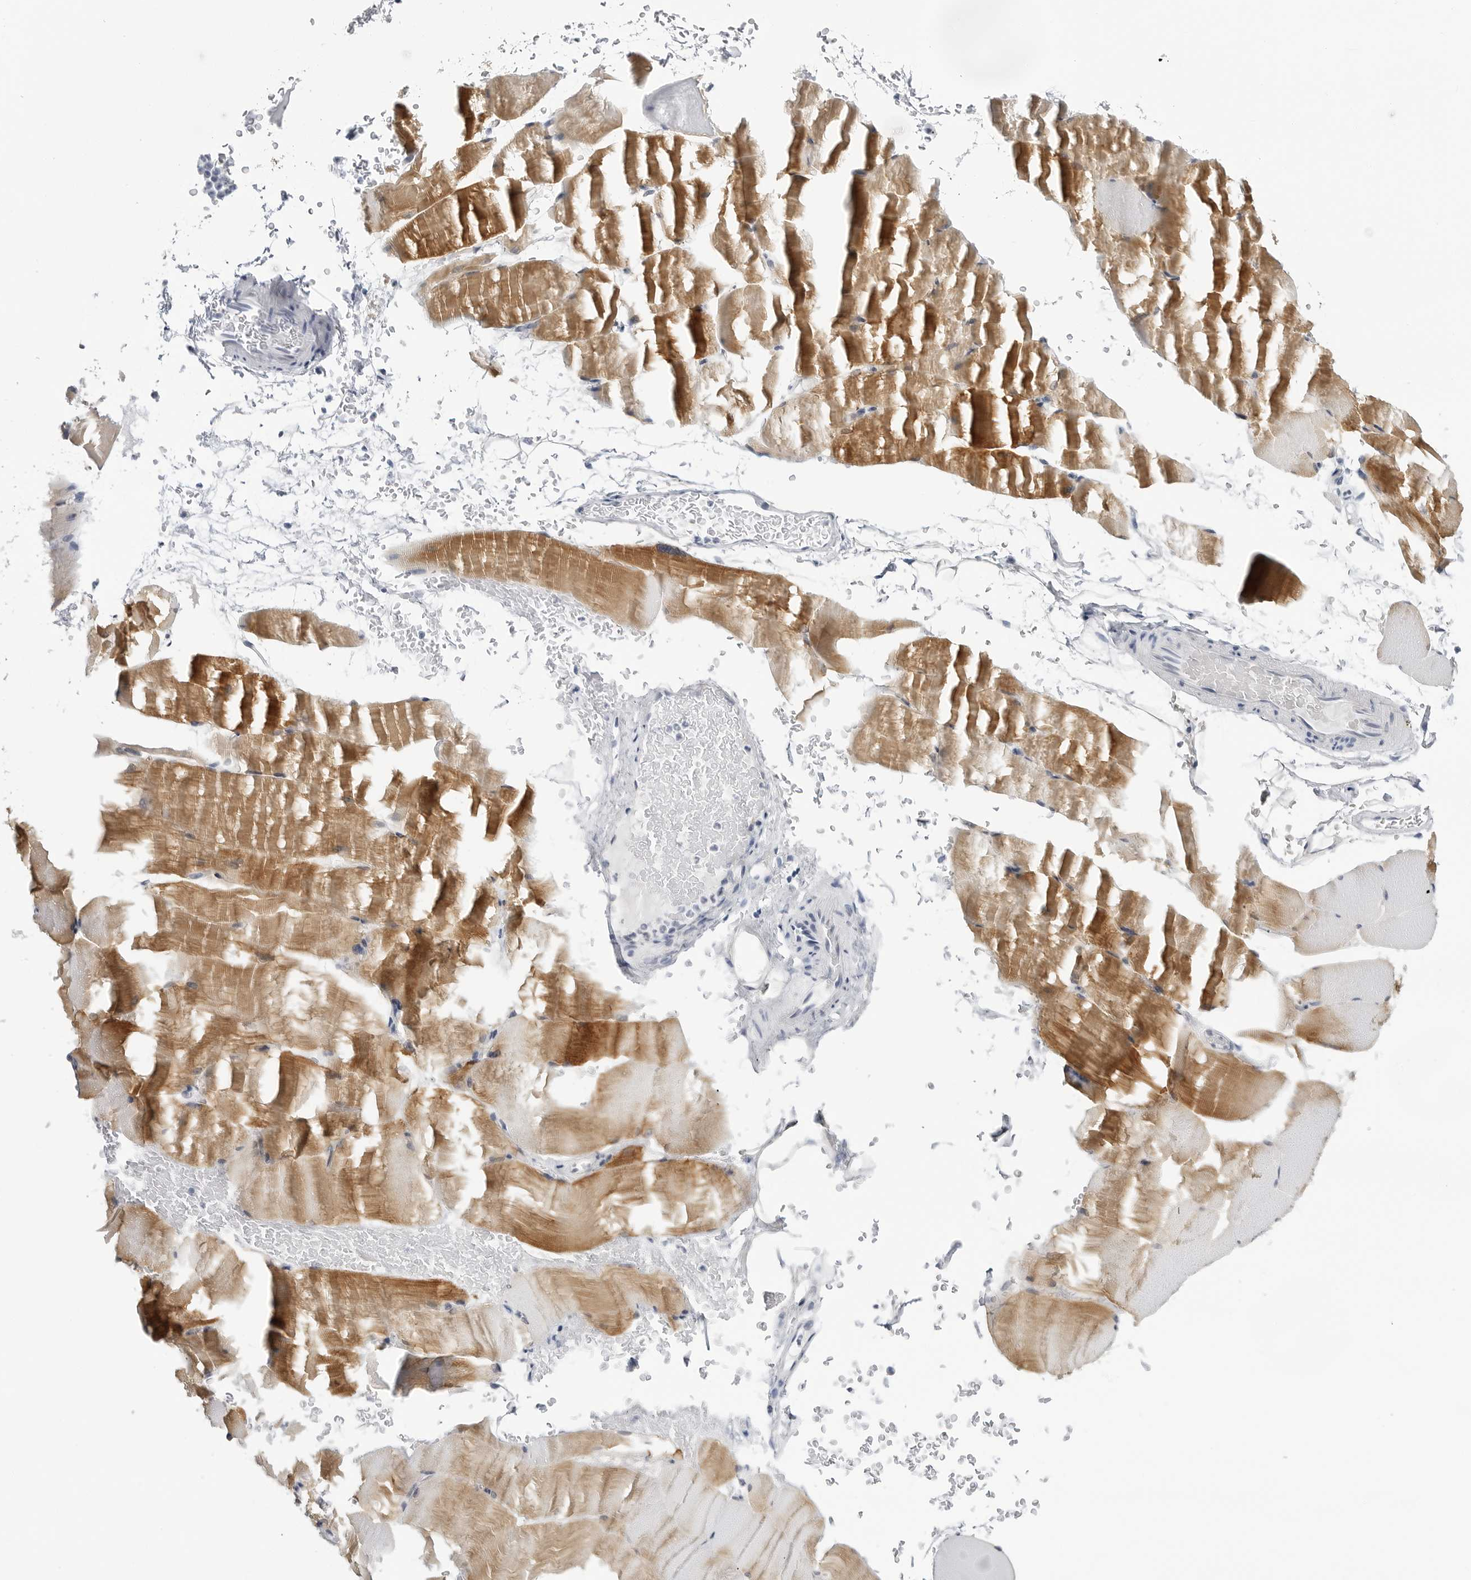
{"staining": {"intensity": "strong", "quantity": "25%-75%", "location": "cytoplasmic/membranous"}, "tissue": "skeletal muscle", "cell_type": "Myocytes", "image_type": "normal", "snomed": [{"axis": "morphology", "description": "Normal tissue, NOS"}, {"axis": "topography", "description": "Skeletal muscle"}, {"axis": "topography", "description": "Parathyroid gland"}], "caption": "Immunohistochemical staining of normal skeletal muscle reveals strong cytoplasmic/membranous protein staining in about 25%-75% of myocytes.", "gene": "HSPB7", "patient": {"sex": "female", "age": 37}}